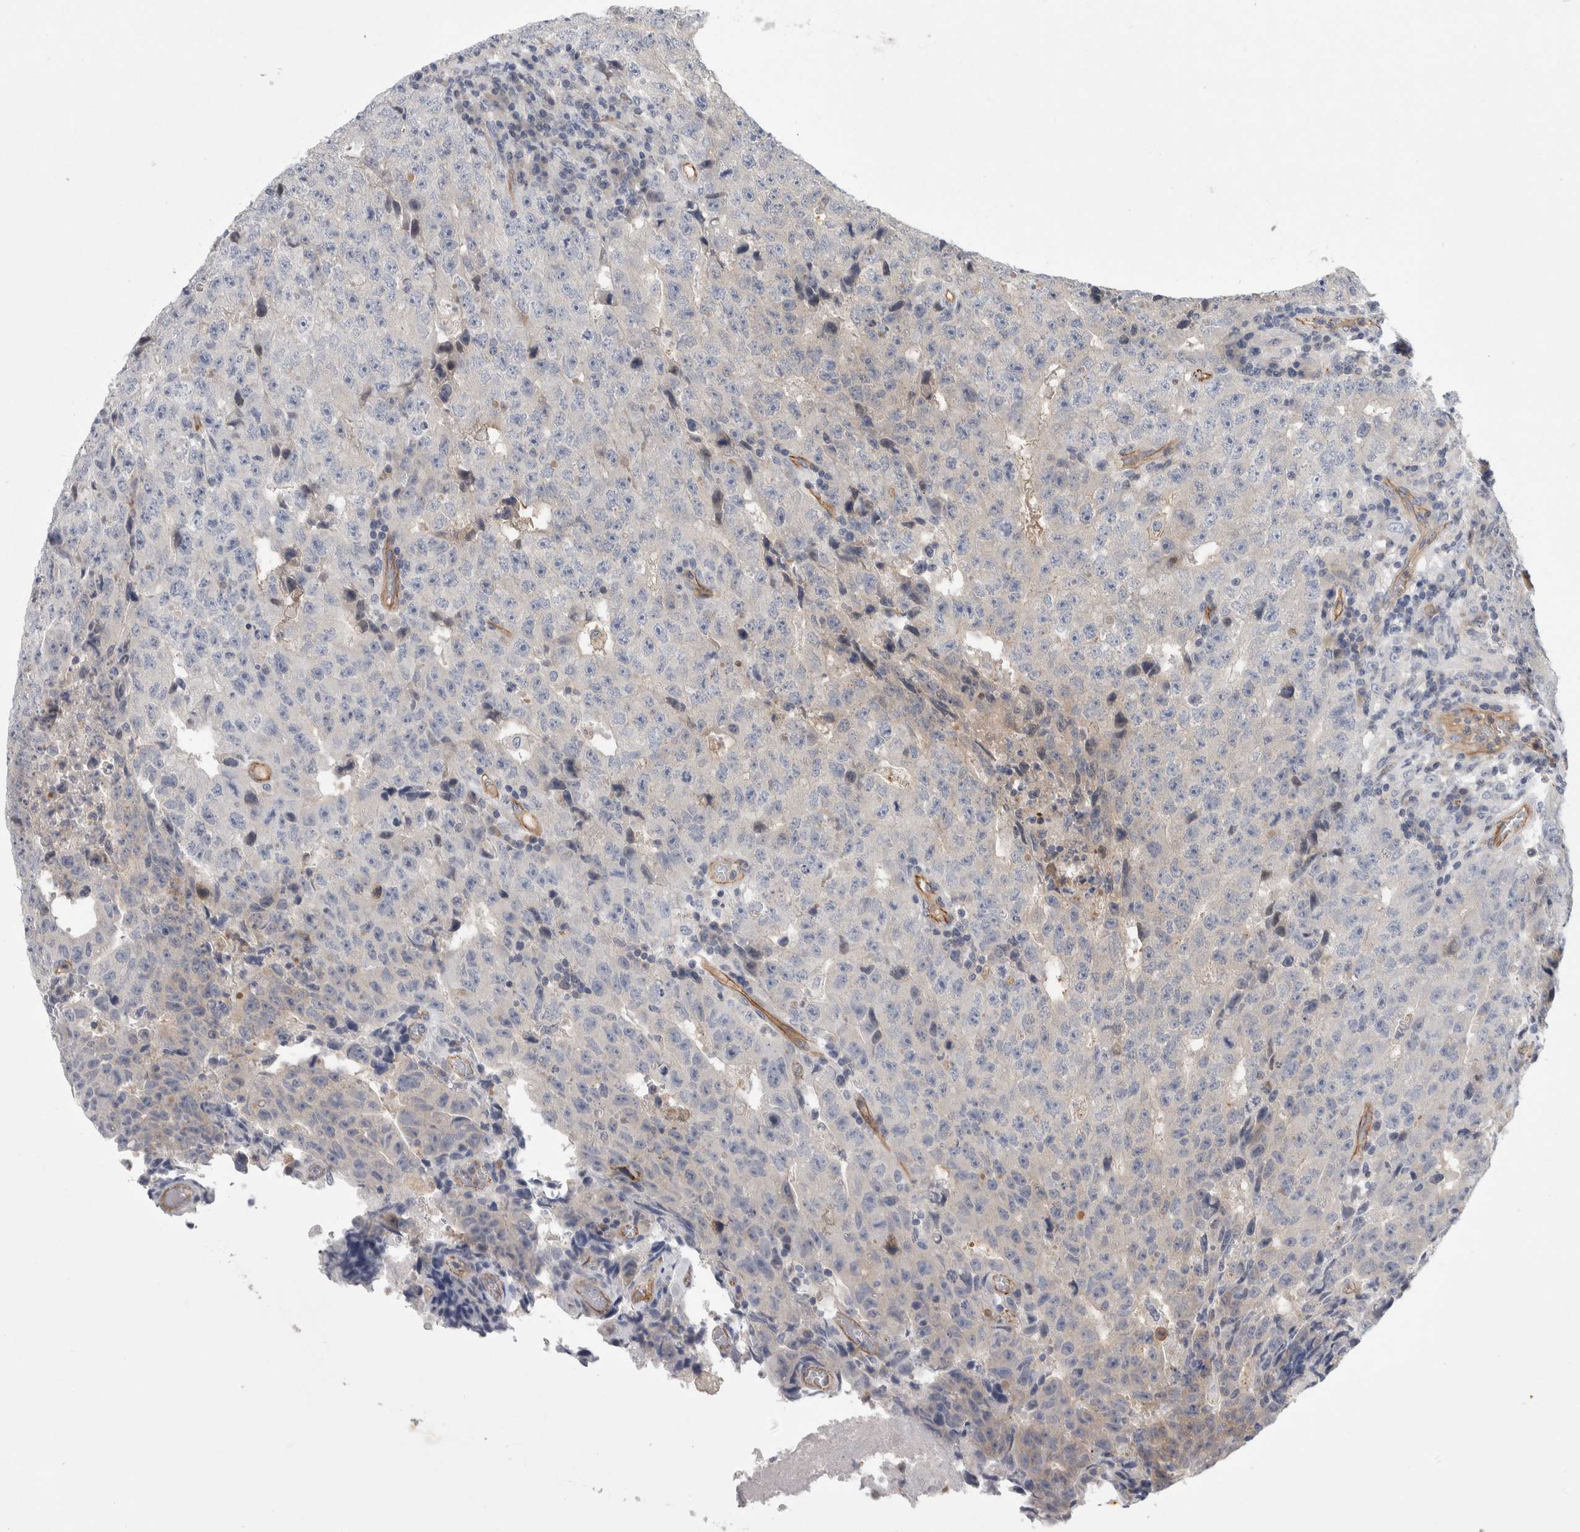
{"staining": {"intensity": "weak", "quantity": "<25%", "location": "cytoplasmic/membranous"}, "tissue": "testis cancer", "cell_type": "Tumor cells", "image_type": "cancer", "snomed": [{"axis": "morphology", "description": "Necrosis, NOS"}, {"axis": "morphology", "description": "Carcinoma, Embryonal, NOS"}, {"axis": "topography", "description": "Testis"}], "caption": "An image of human testis embryonal carcinoma is negative for staining in tumor cells. Brightfield microscopy of immunohistochemistry (IHC) stained with DAB (3,3'-diaminobenzidine) (brown) and hematoxylin (blue), captured at high magnification.", "gene": "ZNF862", "patient": {"sex": "male", "age": 19}}